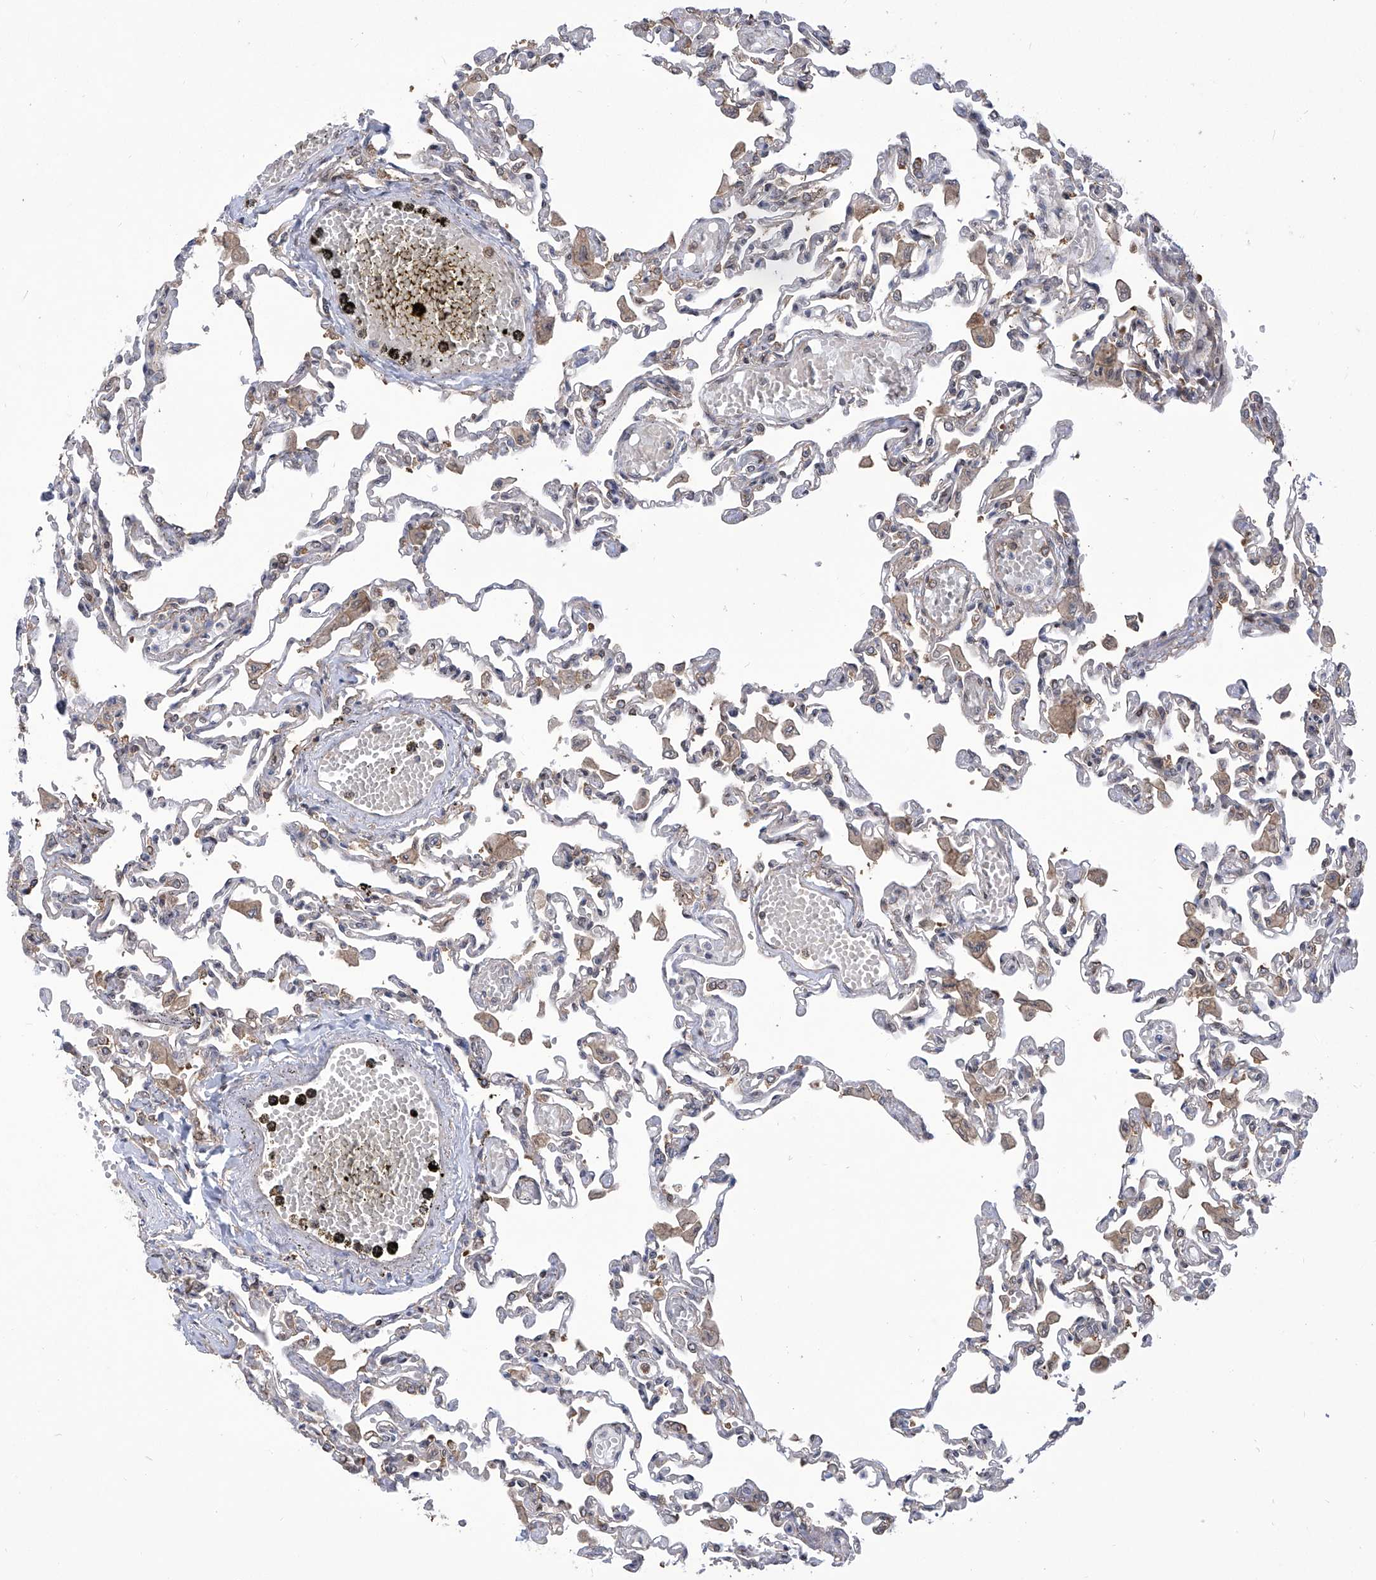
{"staining": {"intensity": "negative", "quantity": "none", "location": "none"}, "tissue": "lung", "cell_type": "Alveolar cells", "image_type": "normal", "snomed": [{"axis": "morphology", "description": "Normal tissue, NOS"}, {"axis": "topography", "description": "Bronchus"}, {"axis": "topography", "description": "Lung"}], "caption": "Micrograph shows no protein positivity in alveolar cells of normal lung.", "gene": "EIF3M", "patient": {"sex": "female", "age": 49}}